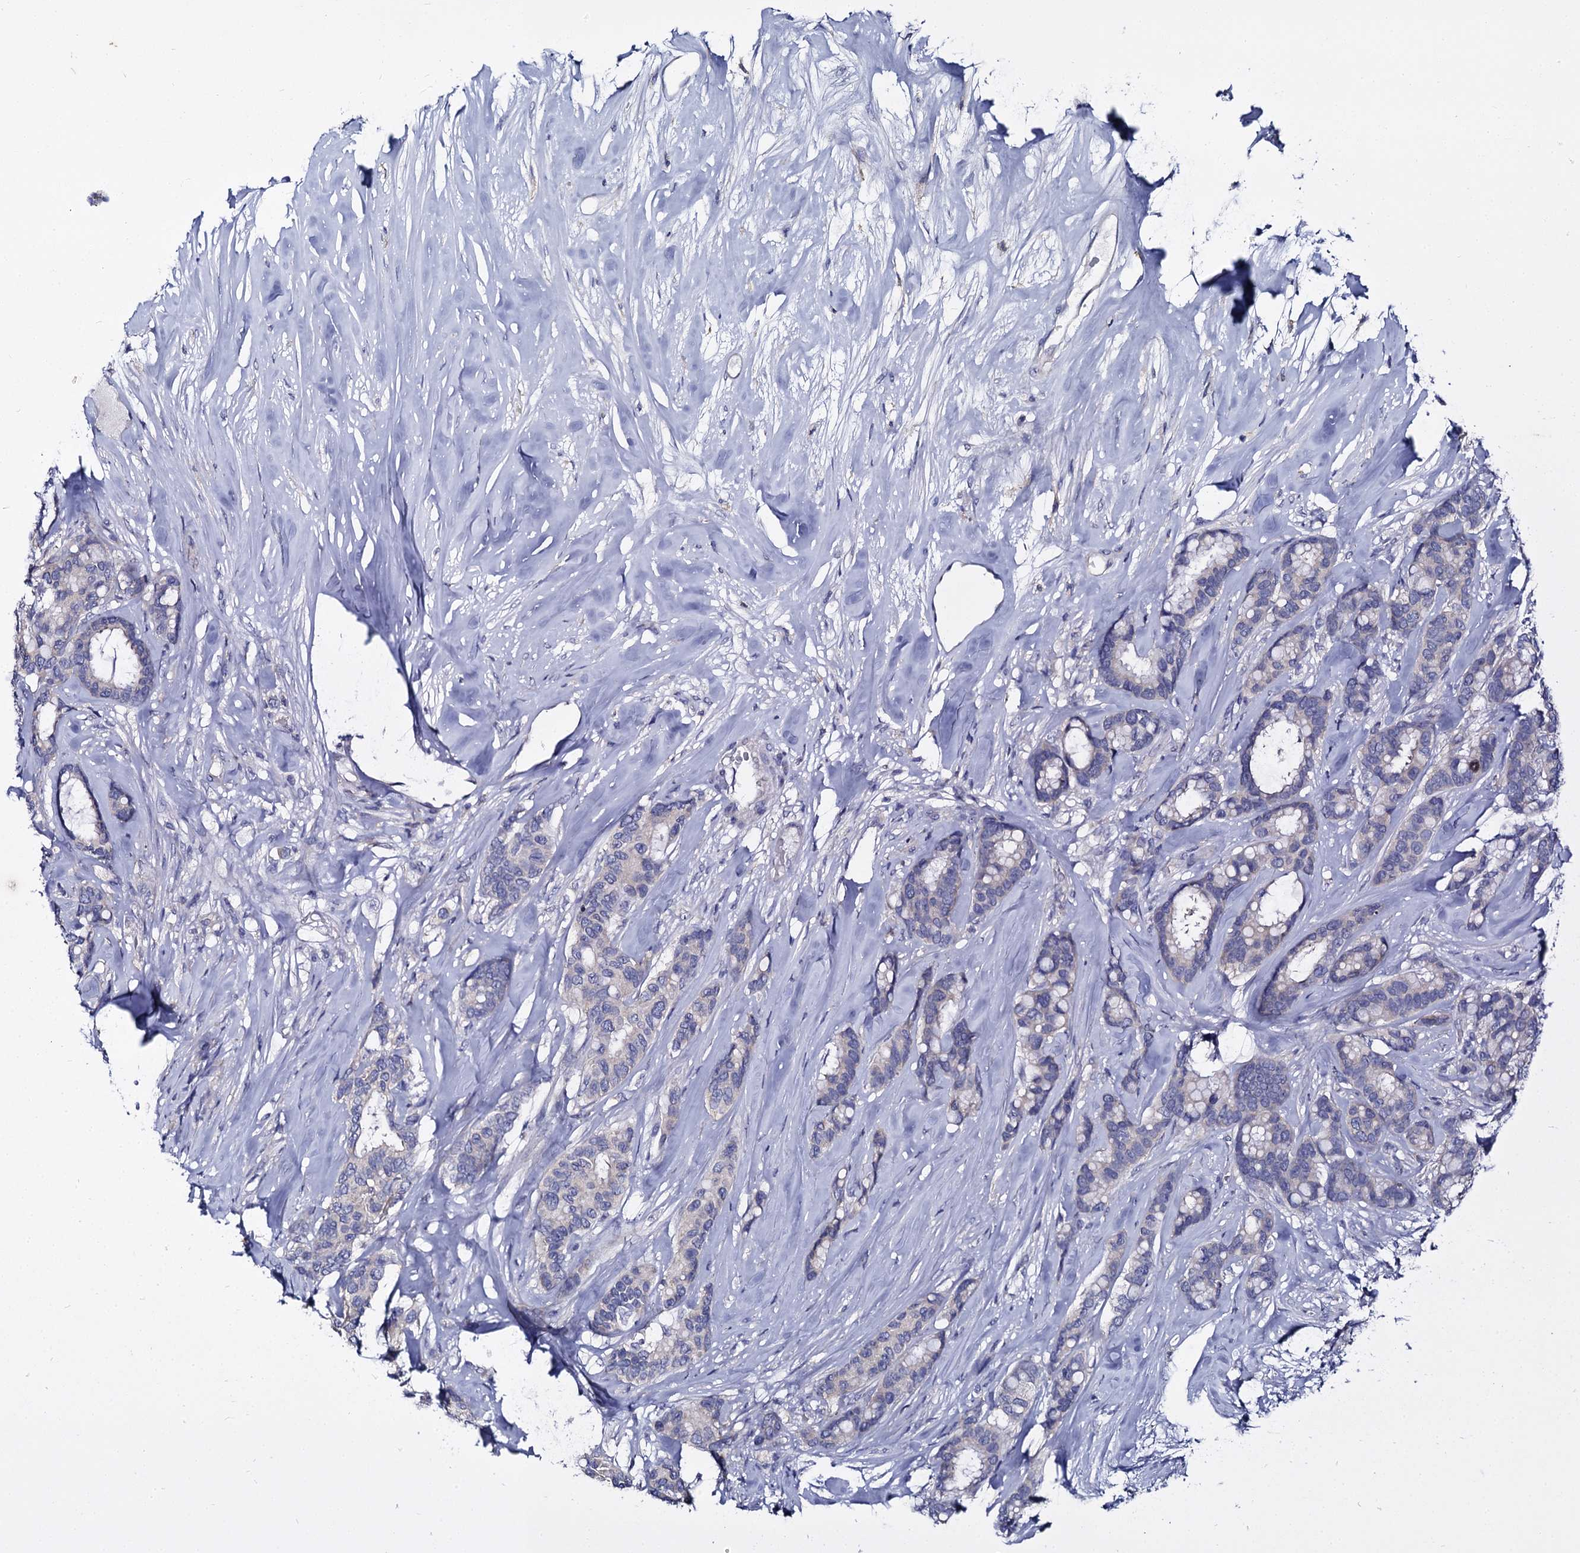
{"staining": {"intensity": "negative", "quantity": "none", "location": "none"}, "tissue": "breast cancer", "cell_type": "Tumor cells", "image_type": "cancer", "snomed": [{"axis": "morphology", "description": "Duct carcinoma"}, {"axis": "topography", "description": "Breast"}], "caption": "This is a histopathology image of immunohistochemistry staining of breast invasive ductal carcinoma, which shows no expression in tumor cells. (DAB IHC, high magnification).", "gene": "PANX2", "patient": {"sex": "female", "age": 87}}